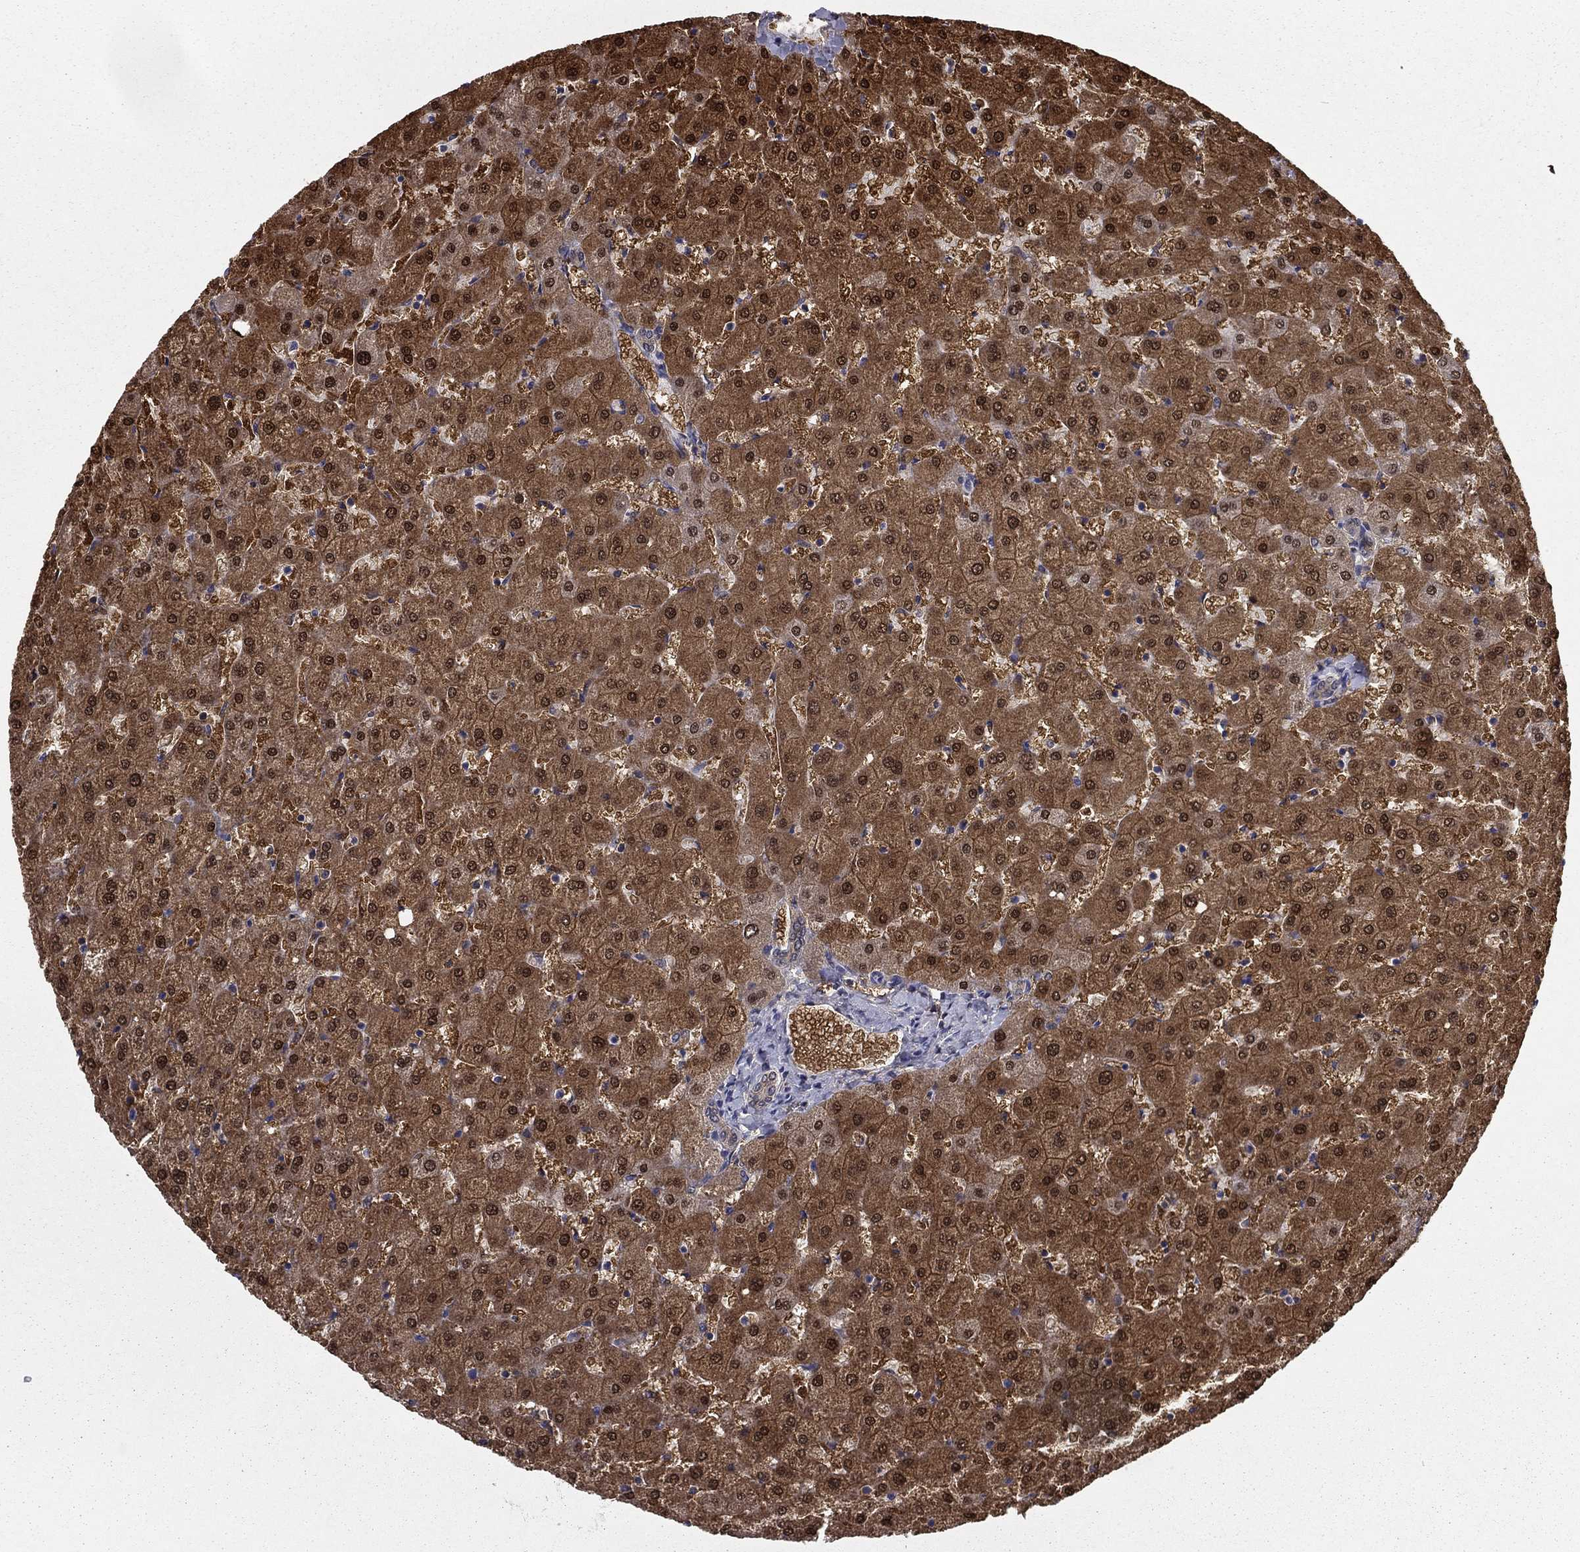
{"staining": {"intensity": "negative", "quantity": "none", "location": "none"}, "tissue": "liver", "cell_type": "Cholangiocytes", "image_type": "normal", "snomed": [{"axis": "morphology", "description": "Normal tissue, NOS"}, {"axis": "topography", "description": "Liver"}], "caption": "Liver stained for a protein using immunohistochemistry exhibits no staining cholangiocytes.", "gene": "NIT2", "patient": {"sex": "female", "age": 50}}